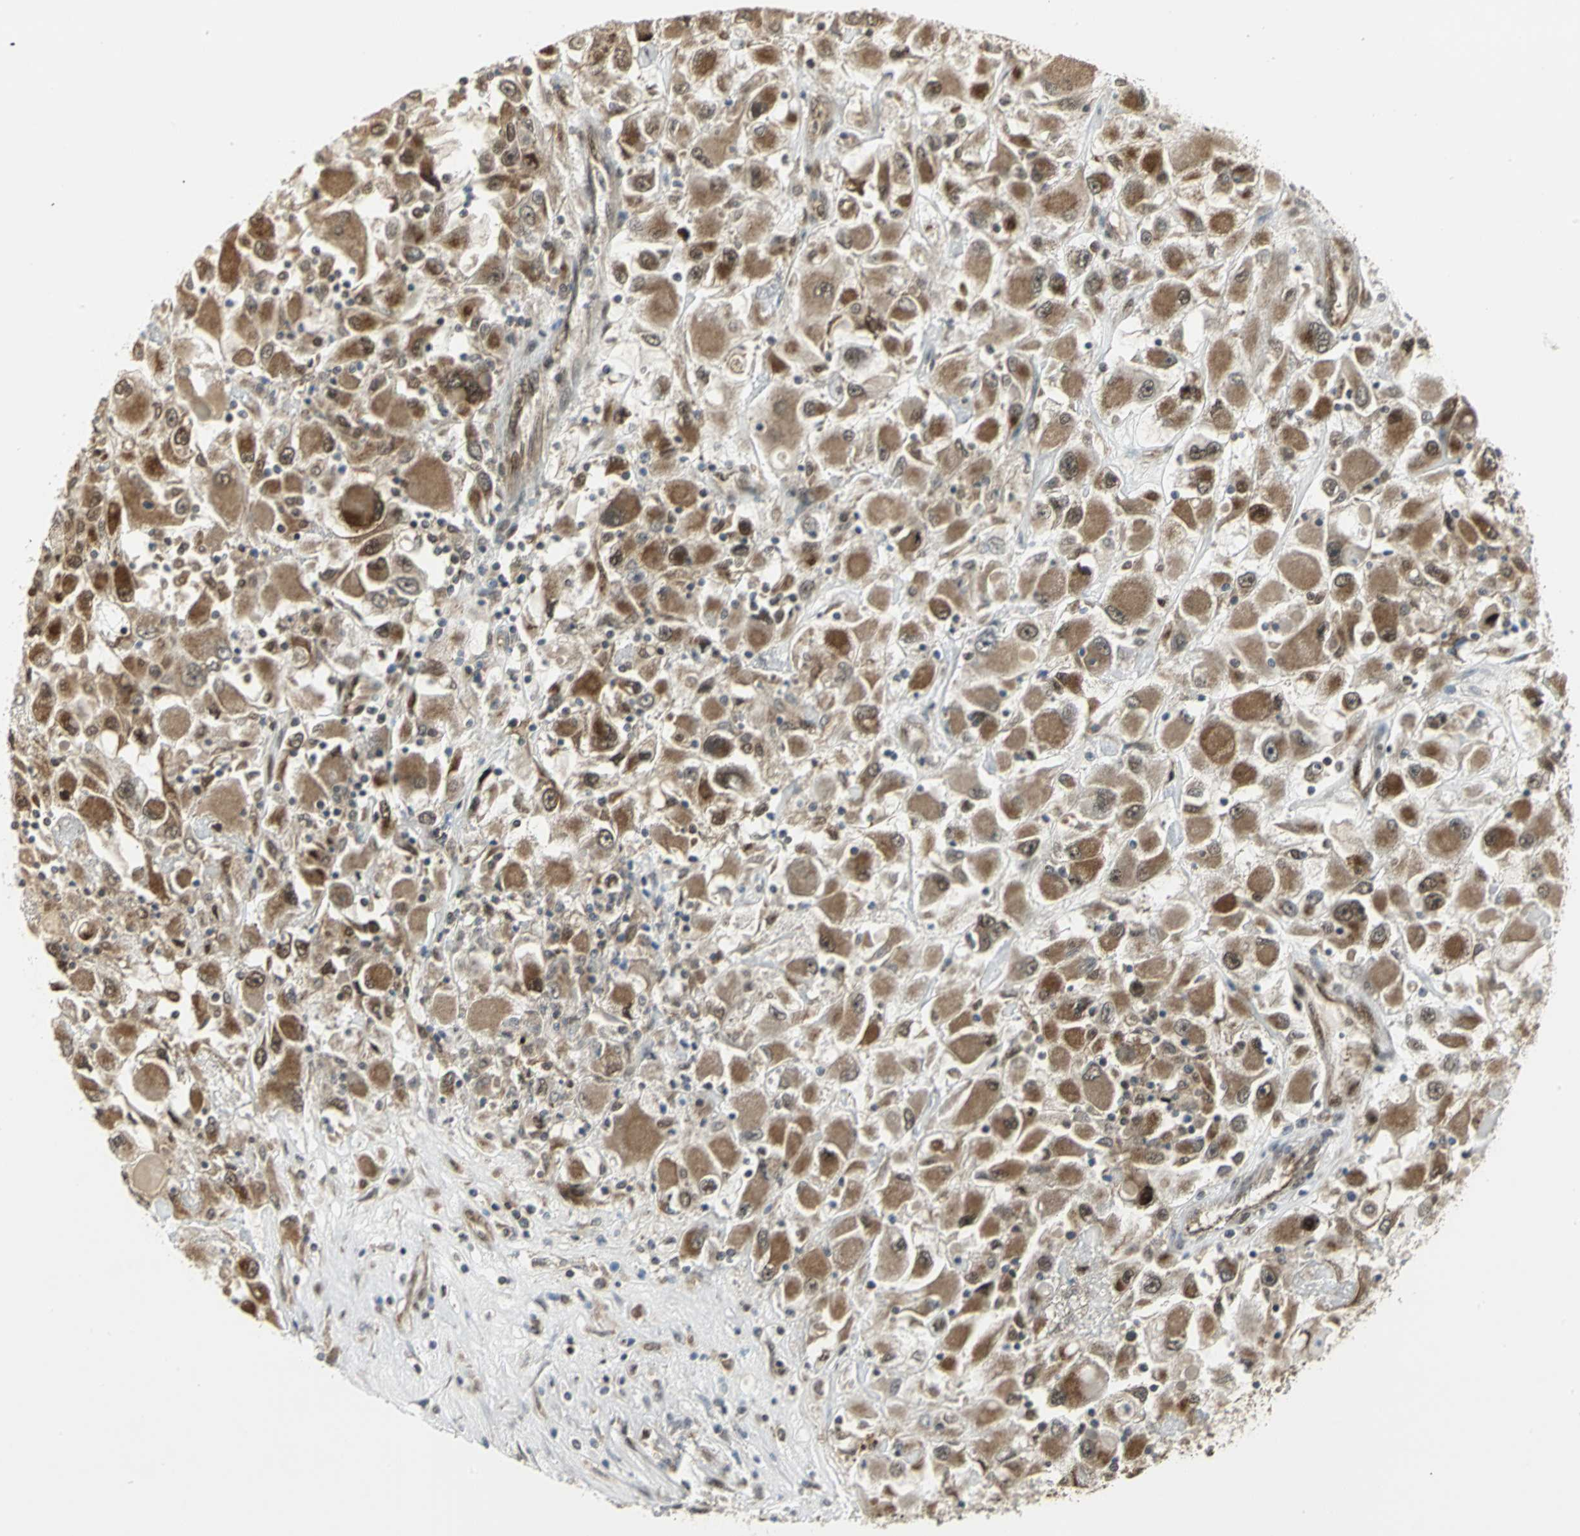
{"staining": {"intensity": "moderate", "quantity": ">75%", "location": "cytoplasmic/membranous,nuclear"}, "tissue": "renal cancer", "cell_type": "Tumor cells", "image_type": "cancer", "snomed": [{"axis": "morphology", "description": "Adenocarcinoma, NOS"}, {"axis": "topography", "description": "Kidney"}], "caption": "The photomicrograph shows a brown stain indicating the presence of a protein in the cytoplasmic/membranous and nuclear of tumor cells in renal cancer (adenocarcinoma).", "gene": "PSMC4", "patient": {"sex": "female", "age": 52}}